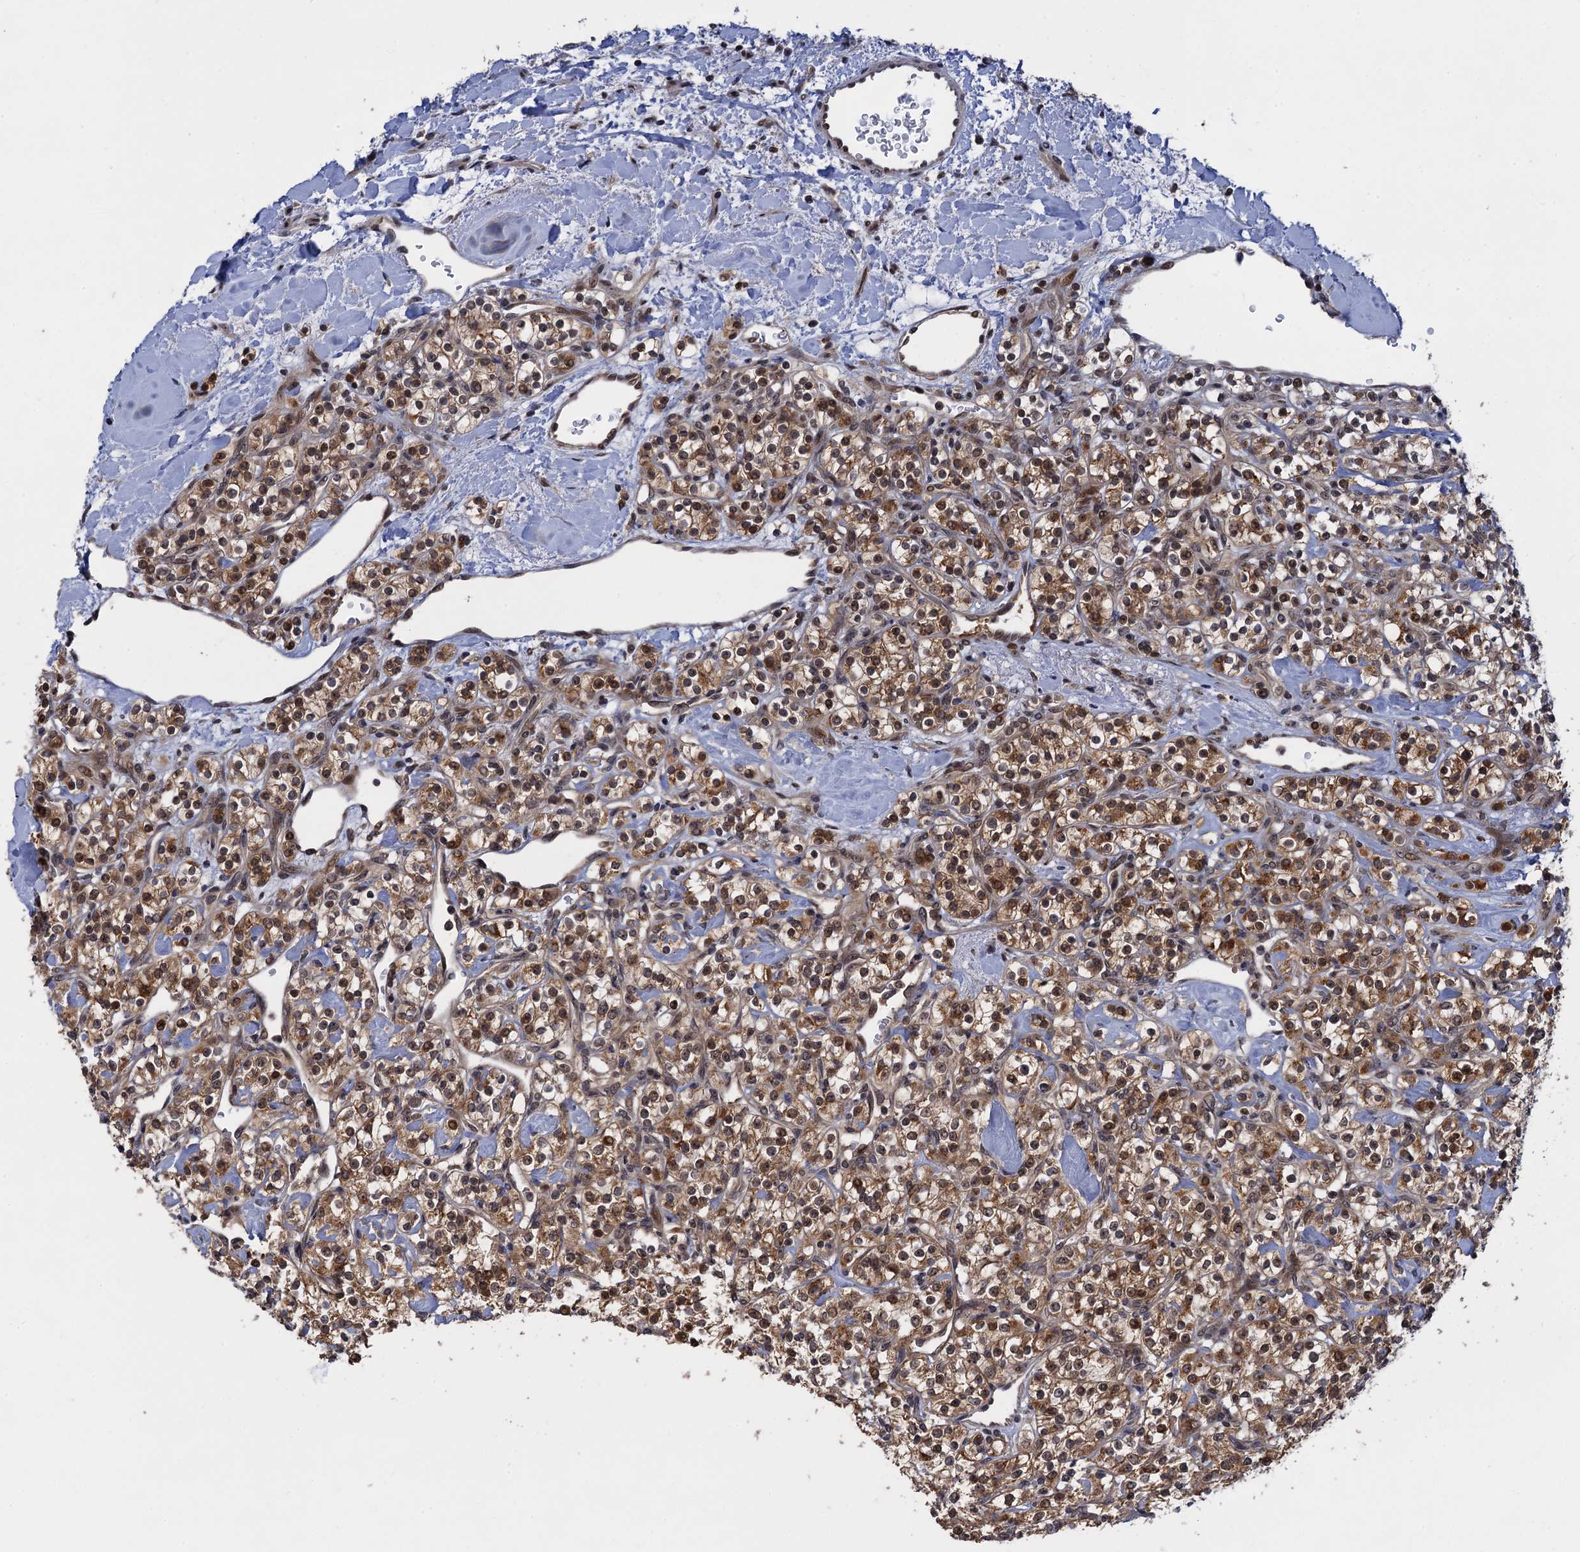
{"staining": {"intensity": "moderate", "quantity": ">75%", "location": "cytoplasmic/membranous,nuclear"}, "tissue": "renal cancer", "cell_type": "Tumor cells", "image_type": "cancer", "snomed": [{"axis": "morphology", "description": "Adenocarcinoma, NOS"}, {"axis": "topography", "description": "Kidney"}], "caption": "The photomicrograph reveals a brown stain indicating the presence of a protein in the cytoplasmic/membranous and nuclear of tumor cells in adenocarcinoma (renal). The staining is performed using DAB brown chromogen to label protein expression. The nuclei are counter-stained blue using hematoxylin.", "gene": "ZAR1L", "patient": {"sex": "male", "age": 77}}